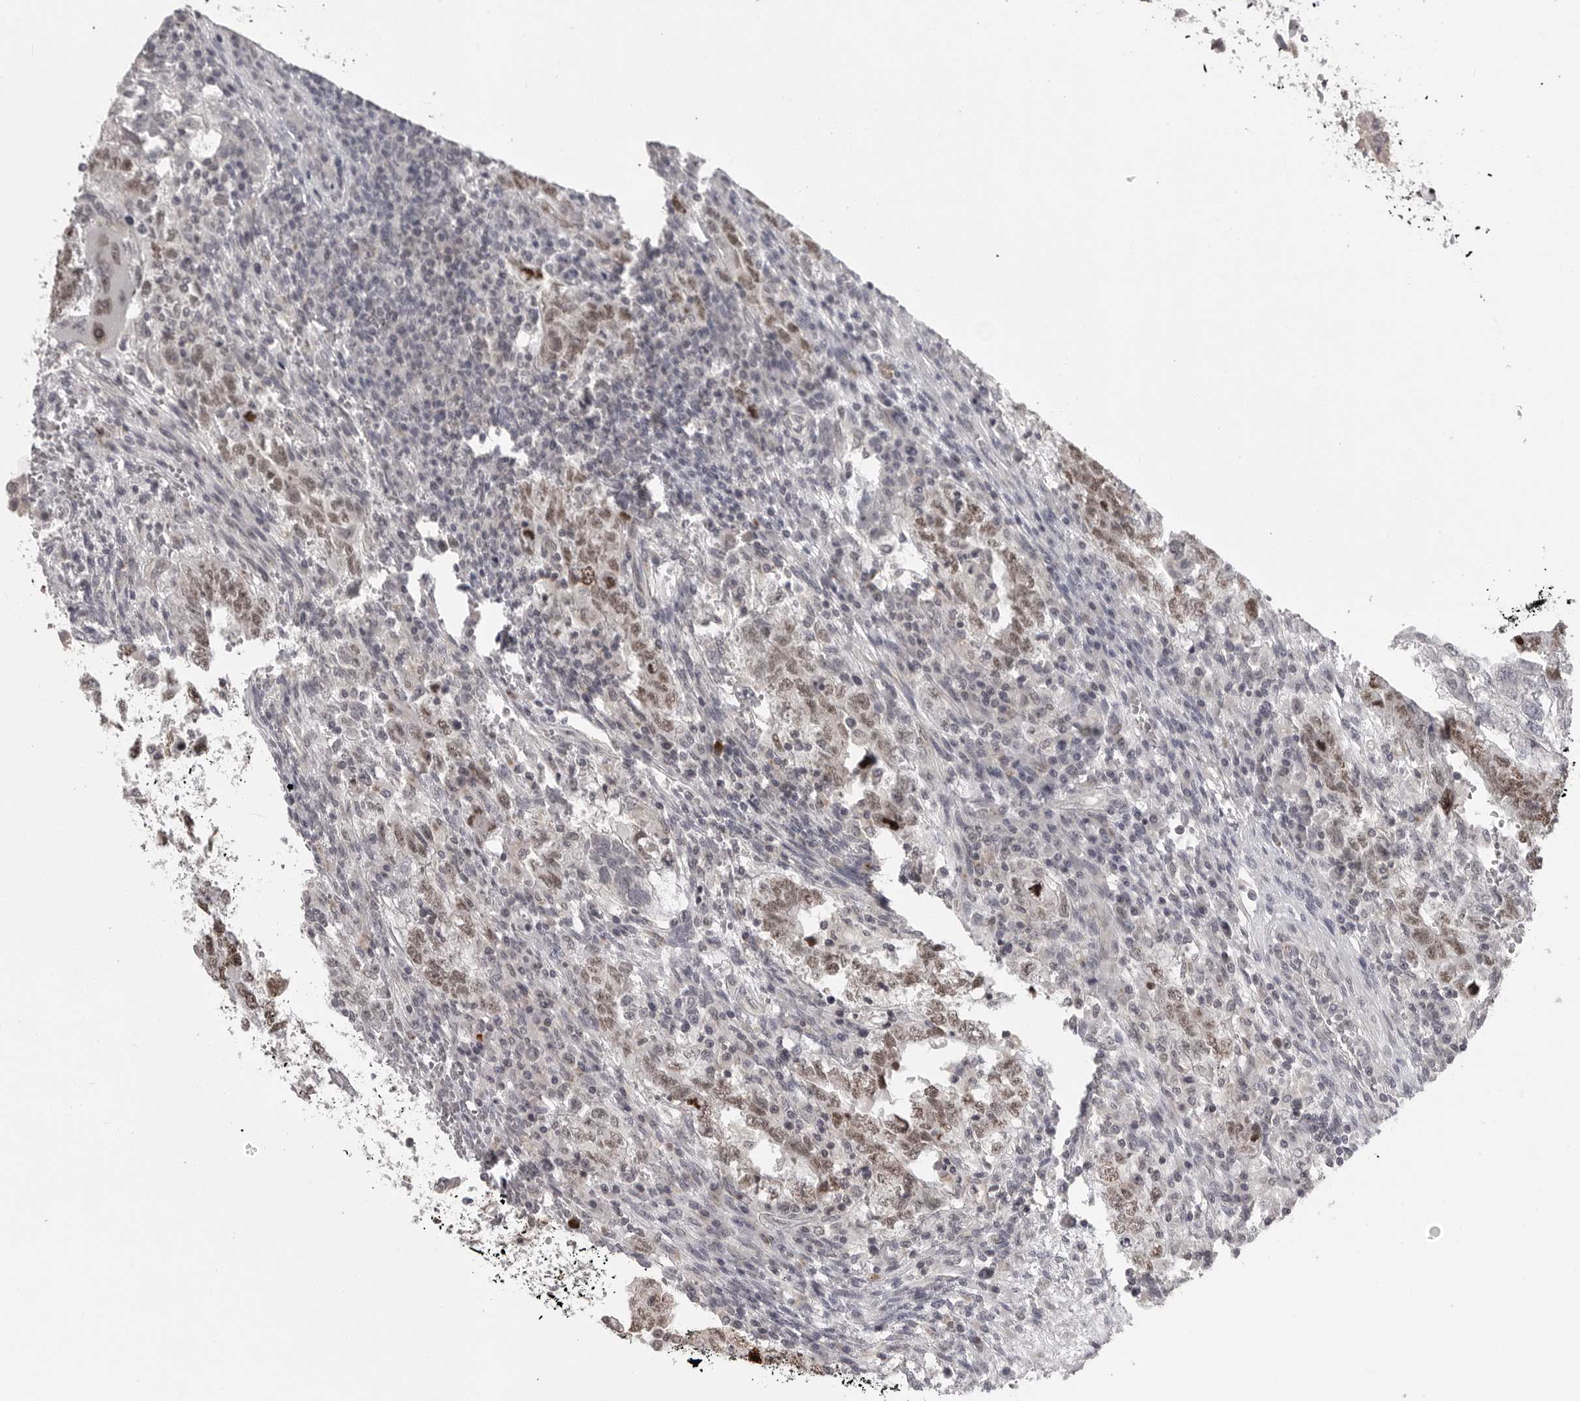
{"staining": {"intensity": "moderate", "quantity": ">75%", "location": "nuclear"}, "tissue": "testis cancer", "cell_type": "Tumor cells", "image_type": "cancer", "snomed": [{"axis": "morphology", "description": "Carcinoma, Embryonal, NOS"}, {"axis": "topography", "description": "Testis"}], "caption": "A medium amount of moderate nuclear staining is appreciated in about >75% of tumor cells in testis cancer tissue.", "gene": "TUT4", "patient": {"sex": "male", "age": 36}}